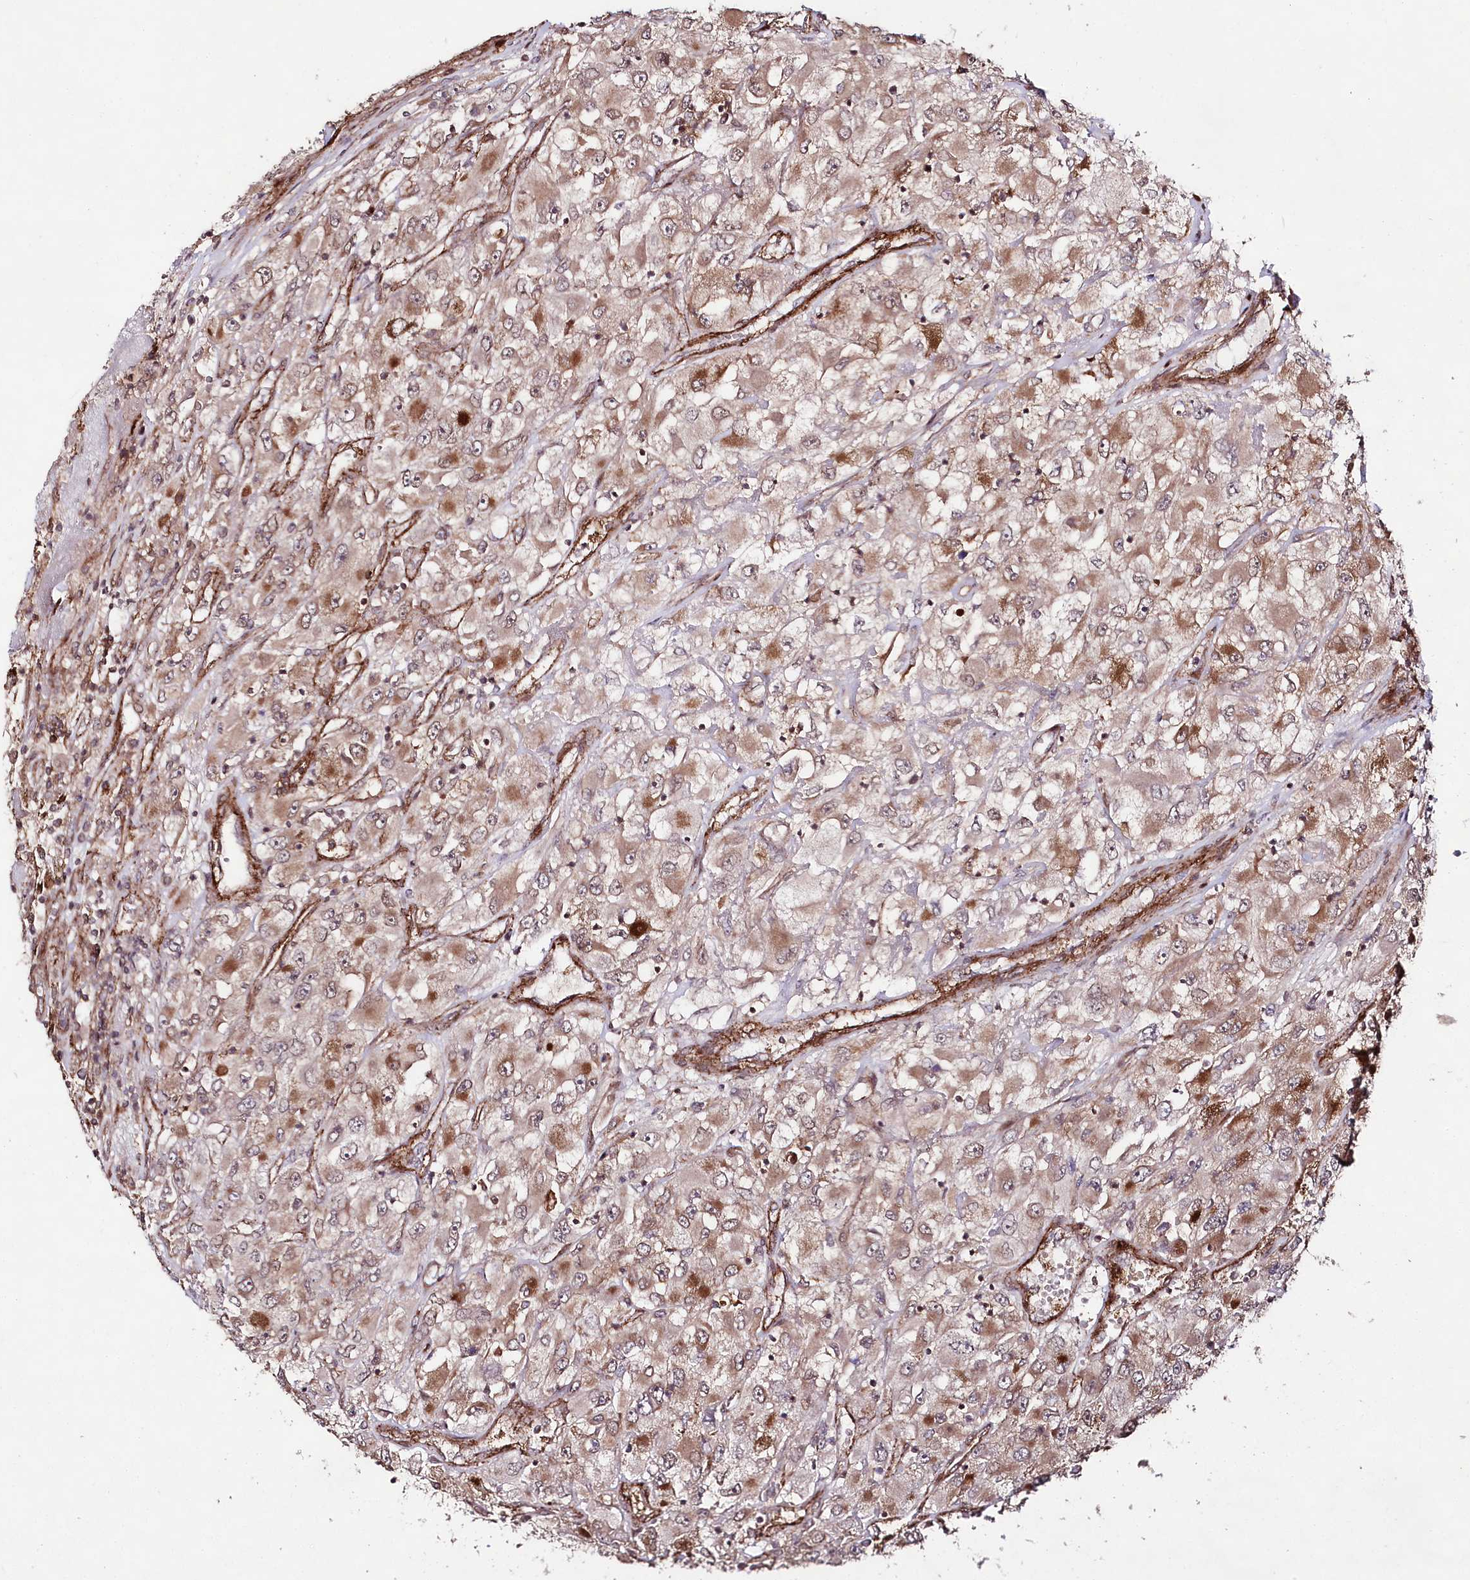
{"staining": {"intensity": "moderate", "quantity": "<25%", "location": "cytoplasmic/membranous"}, "tissue": "renal cancer", "cell_type": "Tumor cells", "image_type": "cancer", "snomed": [{"axis": "morphology", "description": "Adenocarcinoma, NOS"}, {"axis": "topography", "description": "Kidney"}], "caption": "Tumor cells display low levels of moderate cytoplasmic/membranous staining in approximately <25% of cells in renal adenocarcinoma.", "gene": "PHLDB1", "patient": {"sex": "female", "age": 52}}